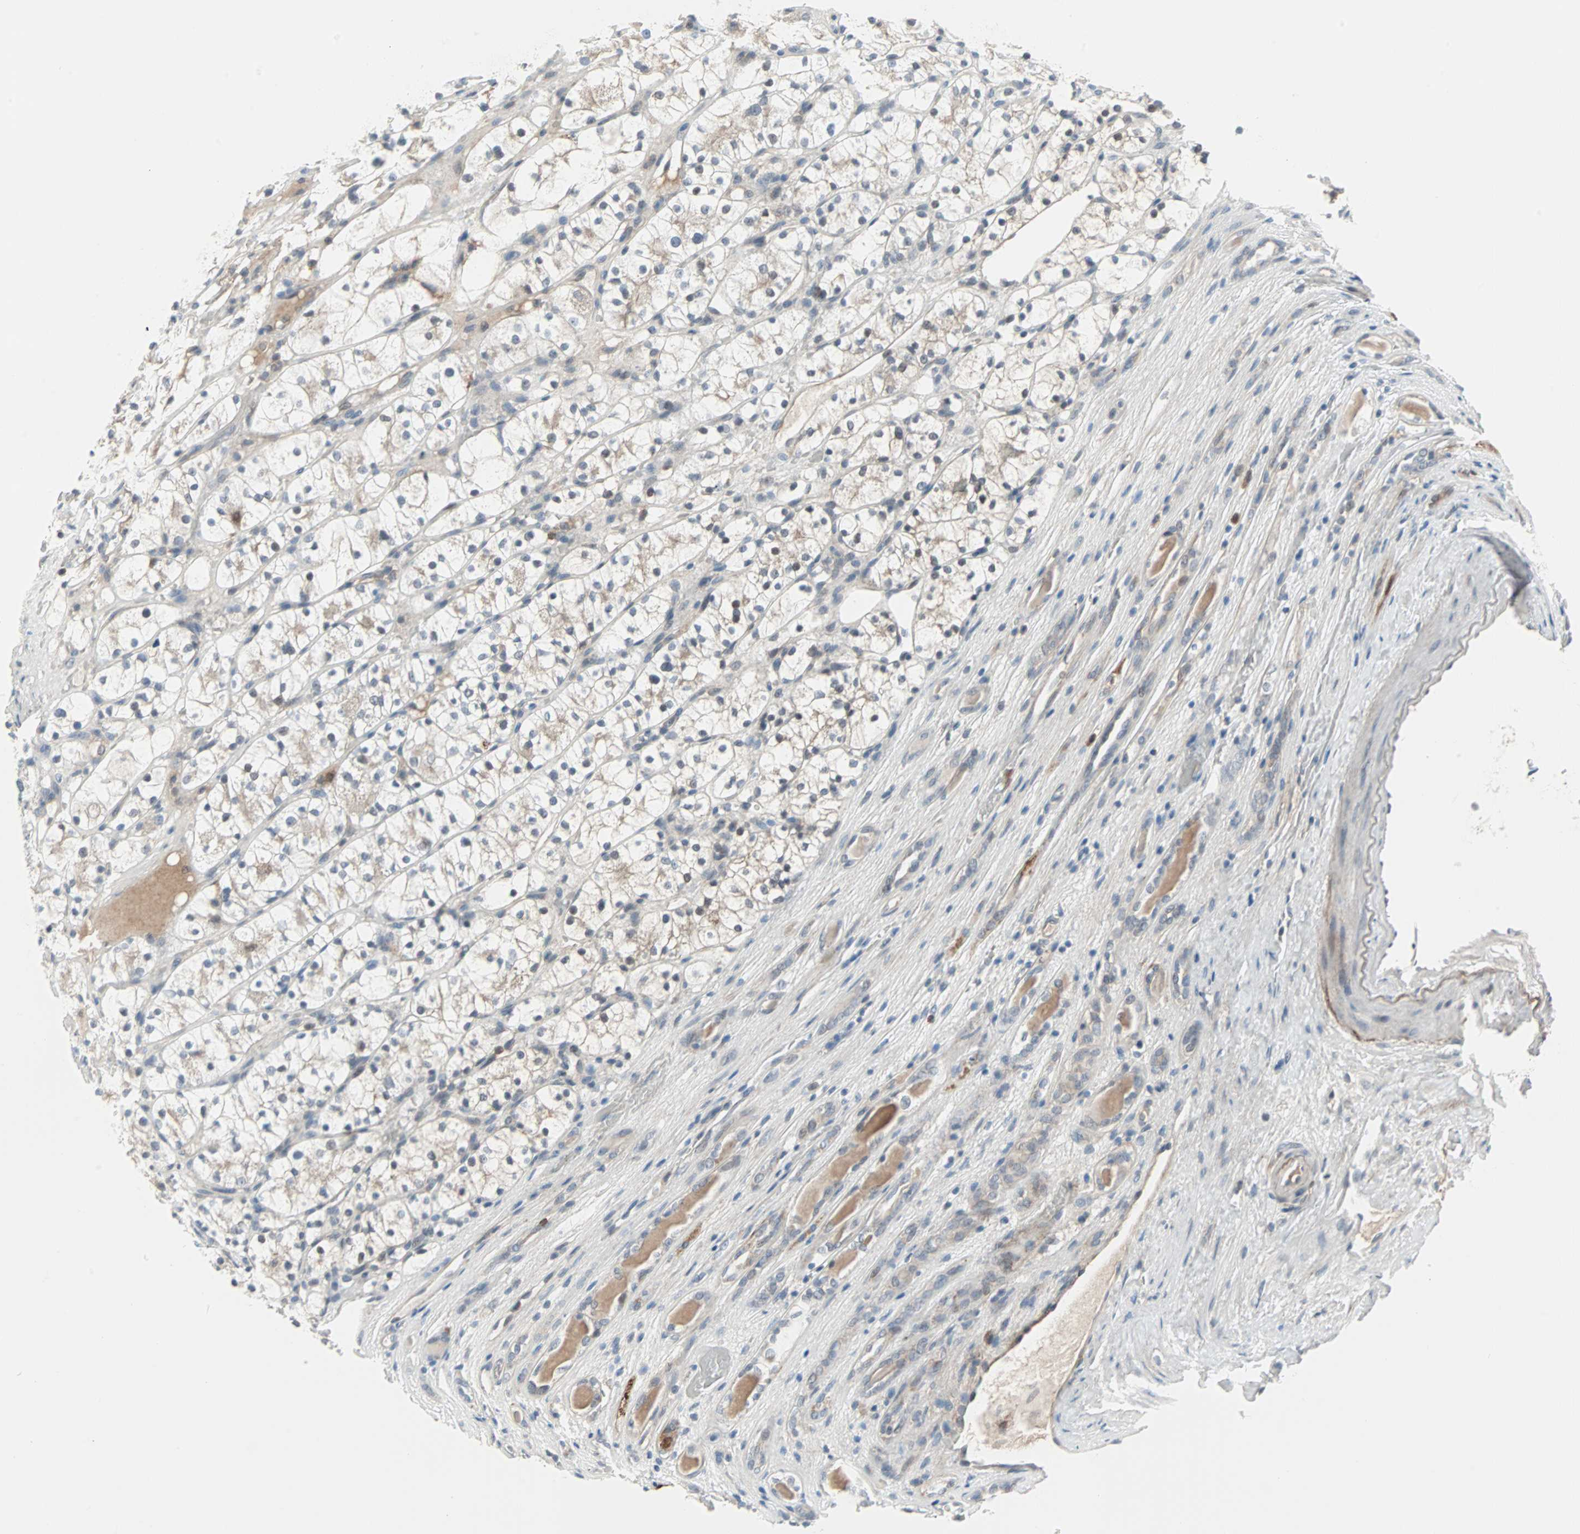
{"staining": {"intensity": "weak", "quantity": "<25%", "location": "cytoplasmic/membranous"}, "tissue": "renal cancer", "cell_type": "Tumor cells", "image_type": "cancer", "snomed": [{"axis": "morphology", "description": "Adenocarcinoma, NOS"}, {"axis": "topography", "description": "Kidney"}], "caption": "Renal adenocarcinoma was stained to show a protein in brown. There is no significant expression in tumor cells.", "gene": "CASP3", "patient": {"sex": "female", "age": 60}}